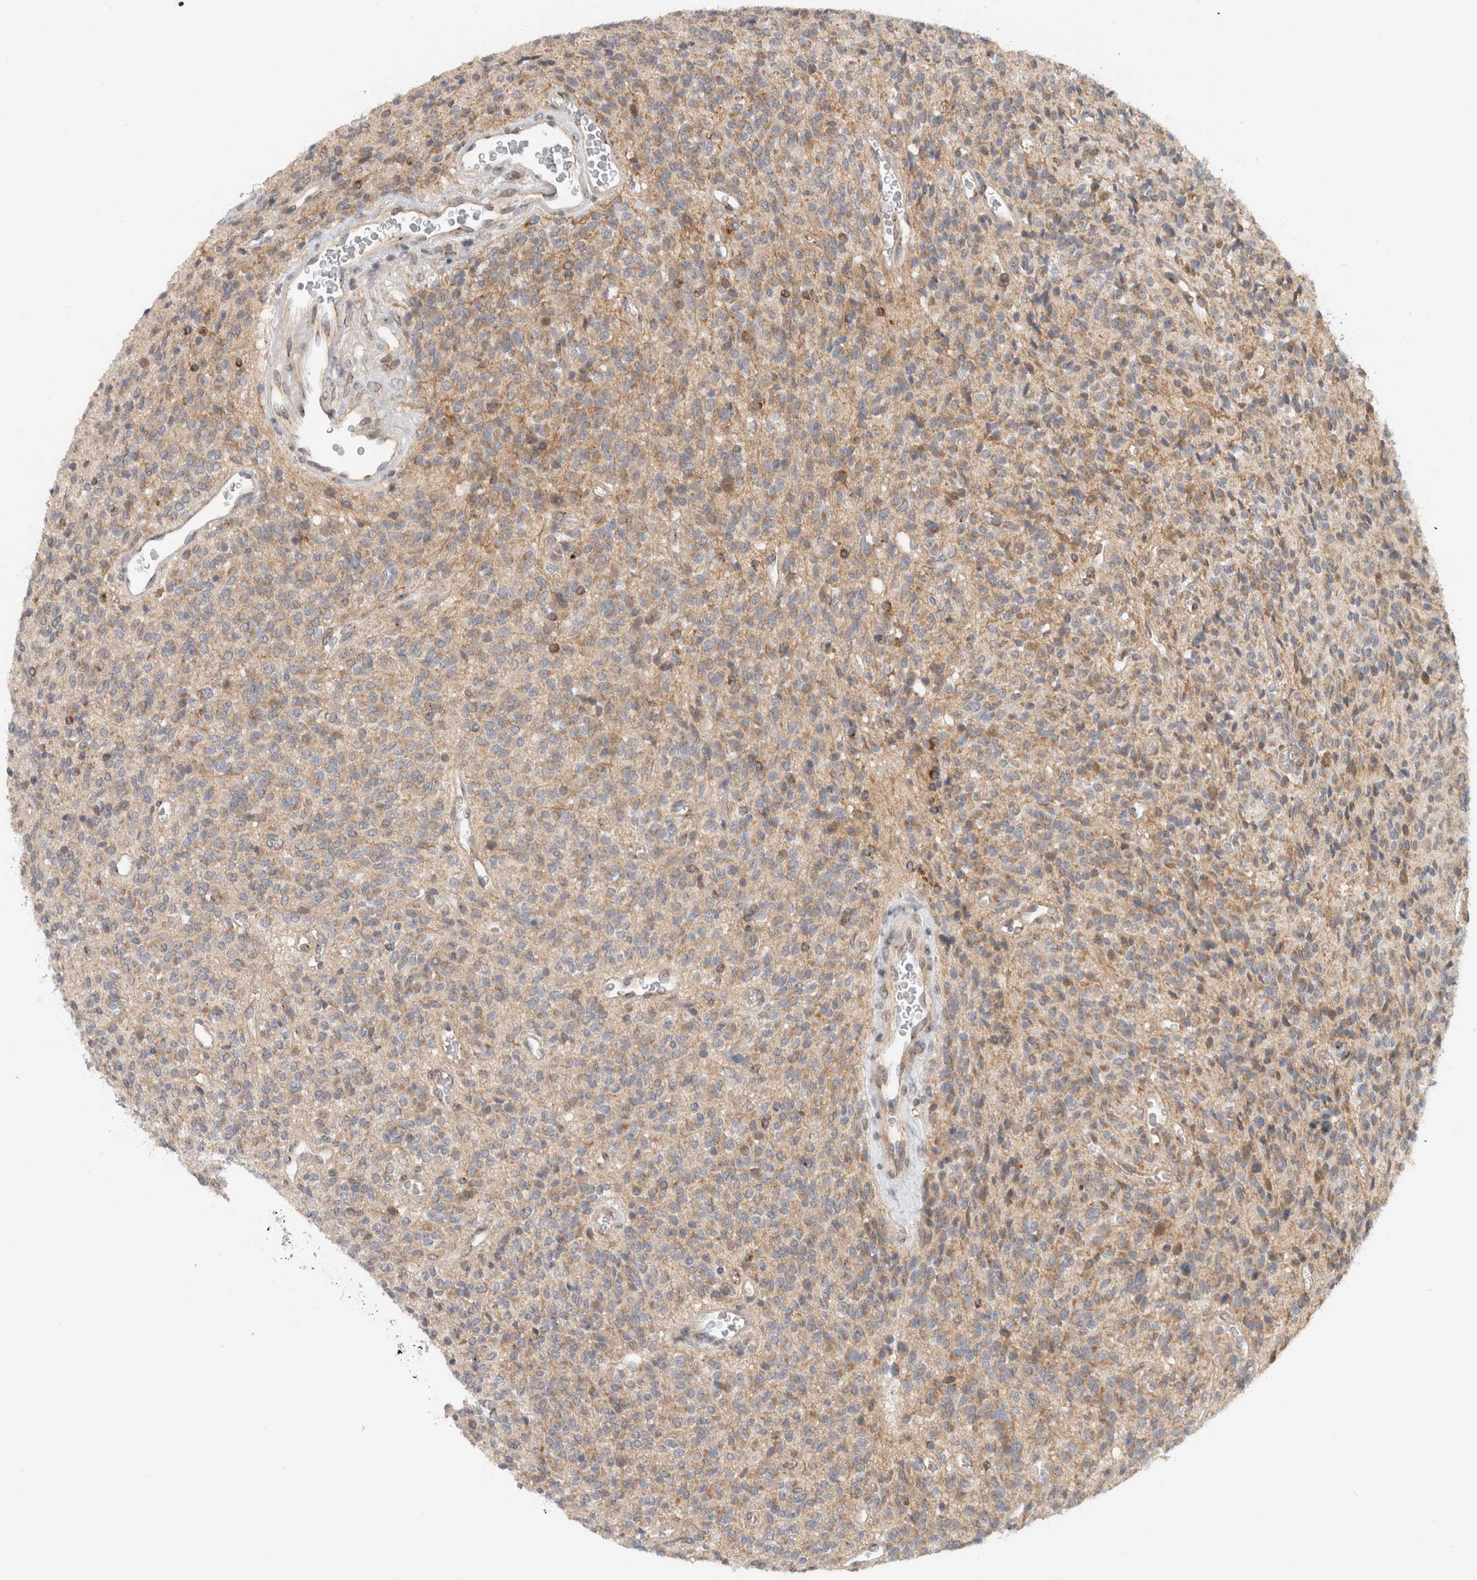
{"staining": {"intensity": "moderate", "quantity": "<25%", "location": "cytoplasmic/membranous"}, "tissue": "glioma", "cell_type": "Tumor cells", "image_type": "cancer", "snomed": [{"axis": "morphology", "description": "Glioma, malignant, High grade"}, {"axis": "topography", "description": "Brain"}], "caption": "Glioma stained for a protein (brown) exhibits moderate cytoplasmic/membranous positive staining in about <25% of tumor cells.", "gene": "CMC2", "patient": {"sex": "male", "age": 34}}